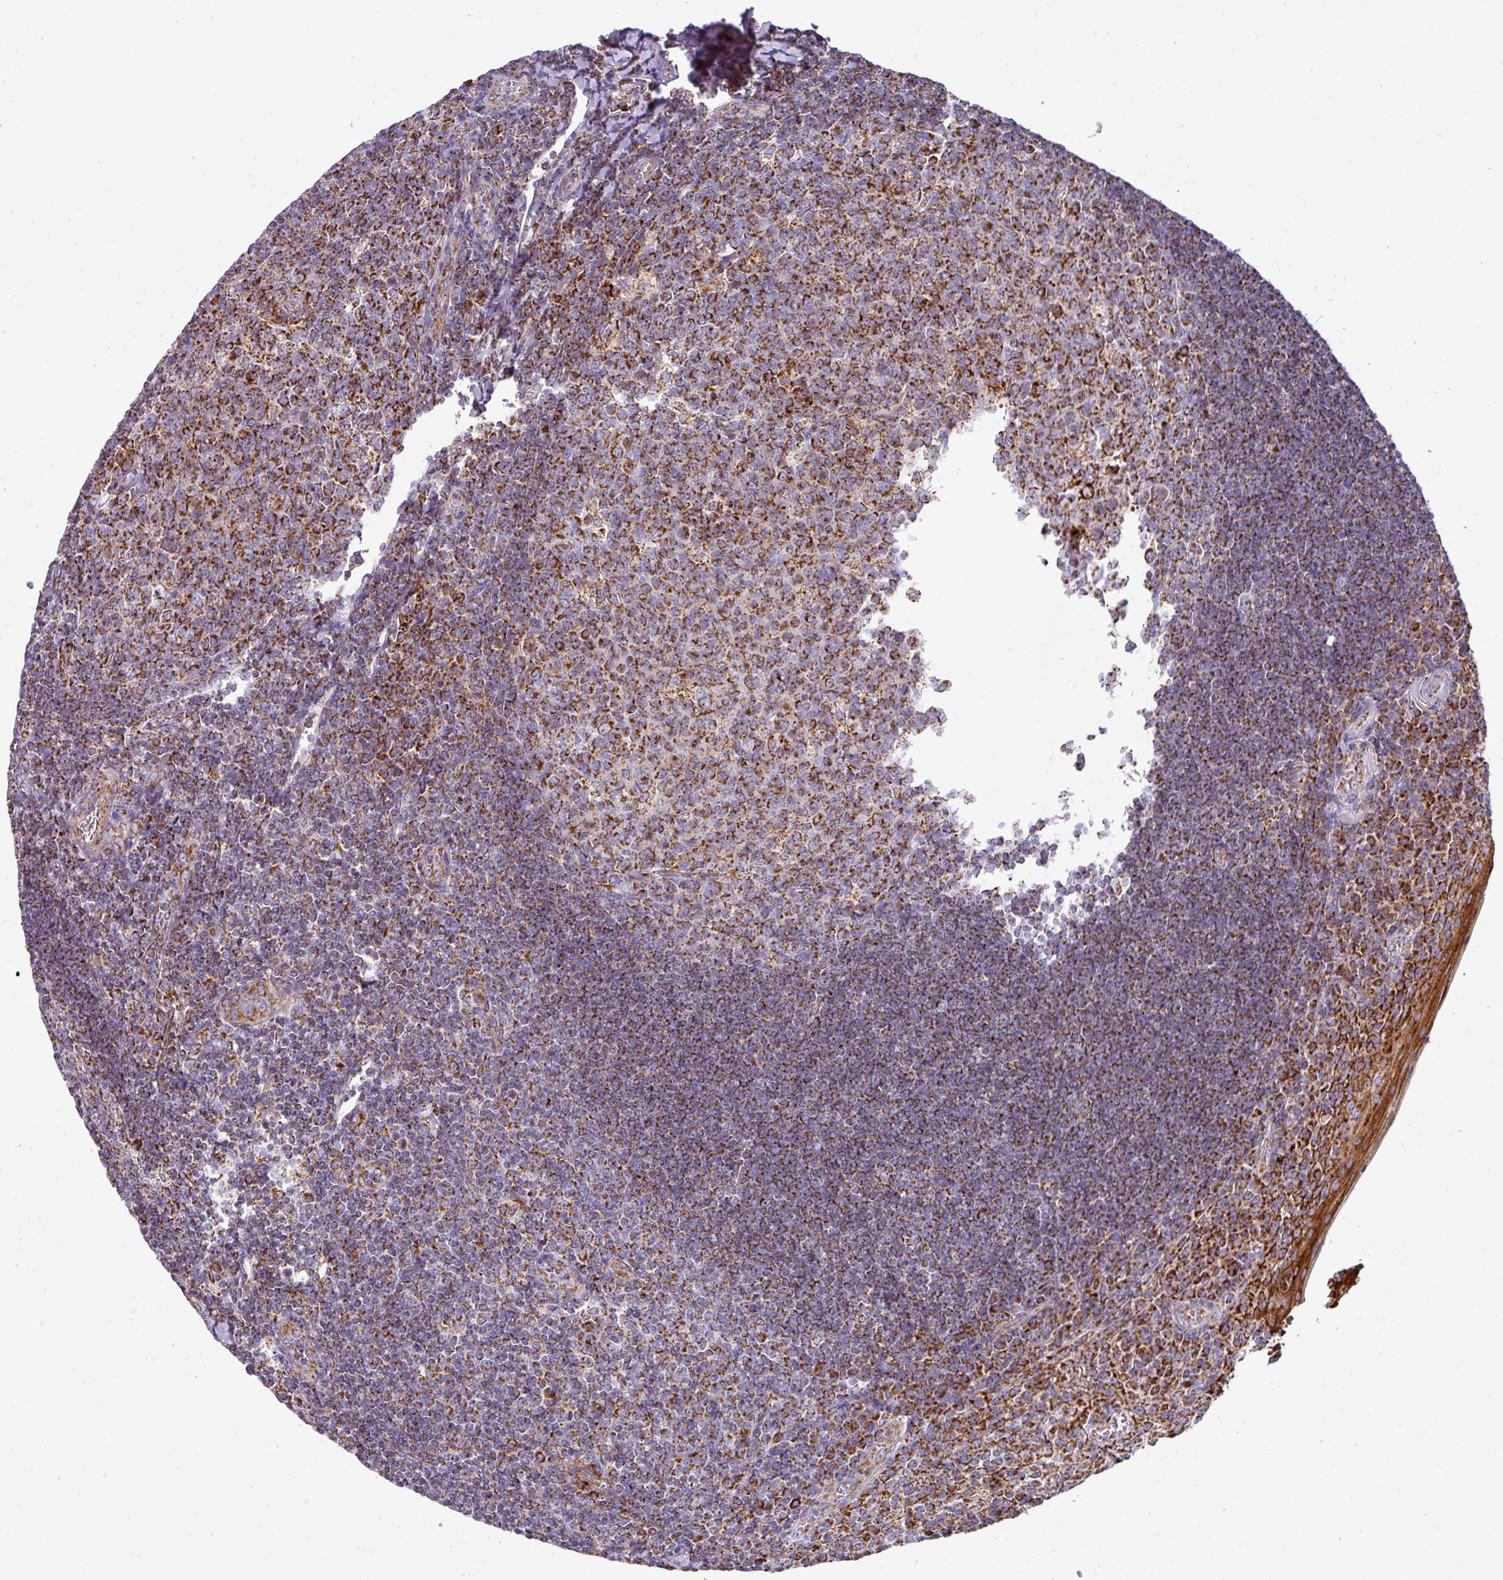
{"staining": {"intensity": "strong", "quantity": ">75%", "location": "cytoplasmic/membranous"}, "tissue": "tonsil", "cell_type": "Germinal center cells", "image_type": "normal", "snomed": [{"axis": "morphology", "description": "Normal tissue, NOS"}, {"axis": "topography", "description": "Tonsil"}], "caption": "Immunohistochemical staining of unremarkable human tonsil reveals high levels of strong cytoplasmic/membranous positivity in about >75% of germinal center cells. (DAB IHC with brightfield microscopy, high magnification).", "gene": "UQCRFS1", "patient": {"sex": "male", "age": 27}}